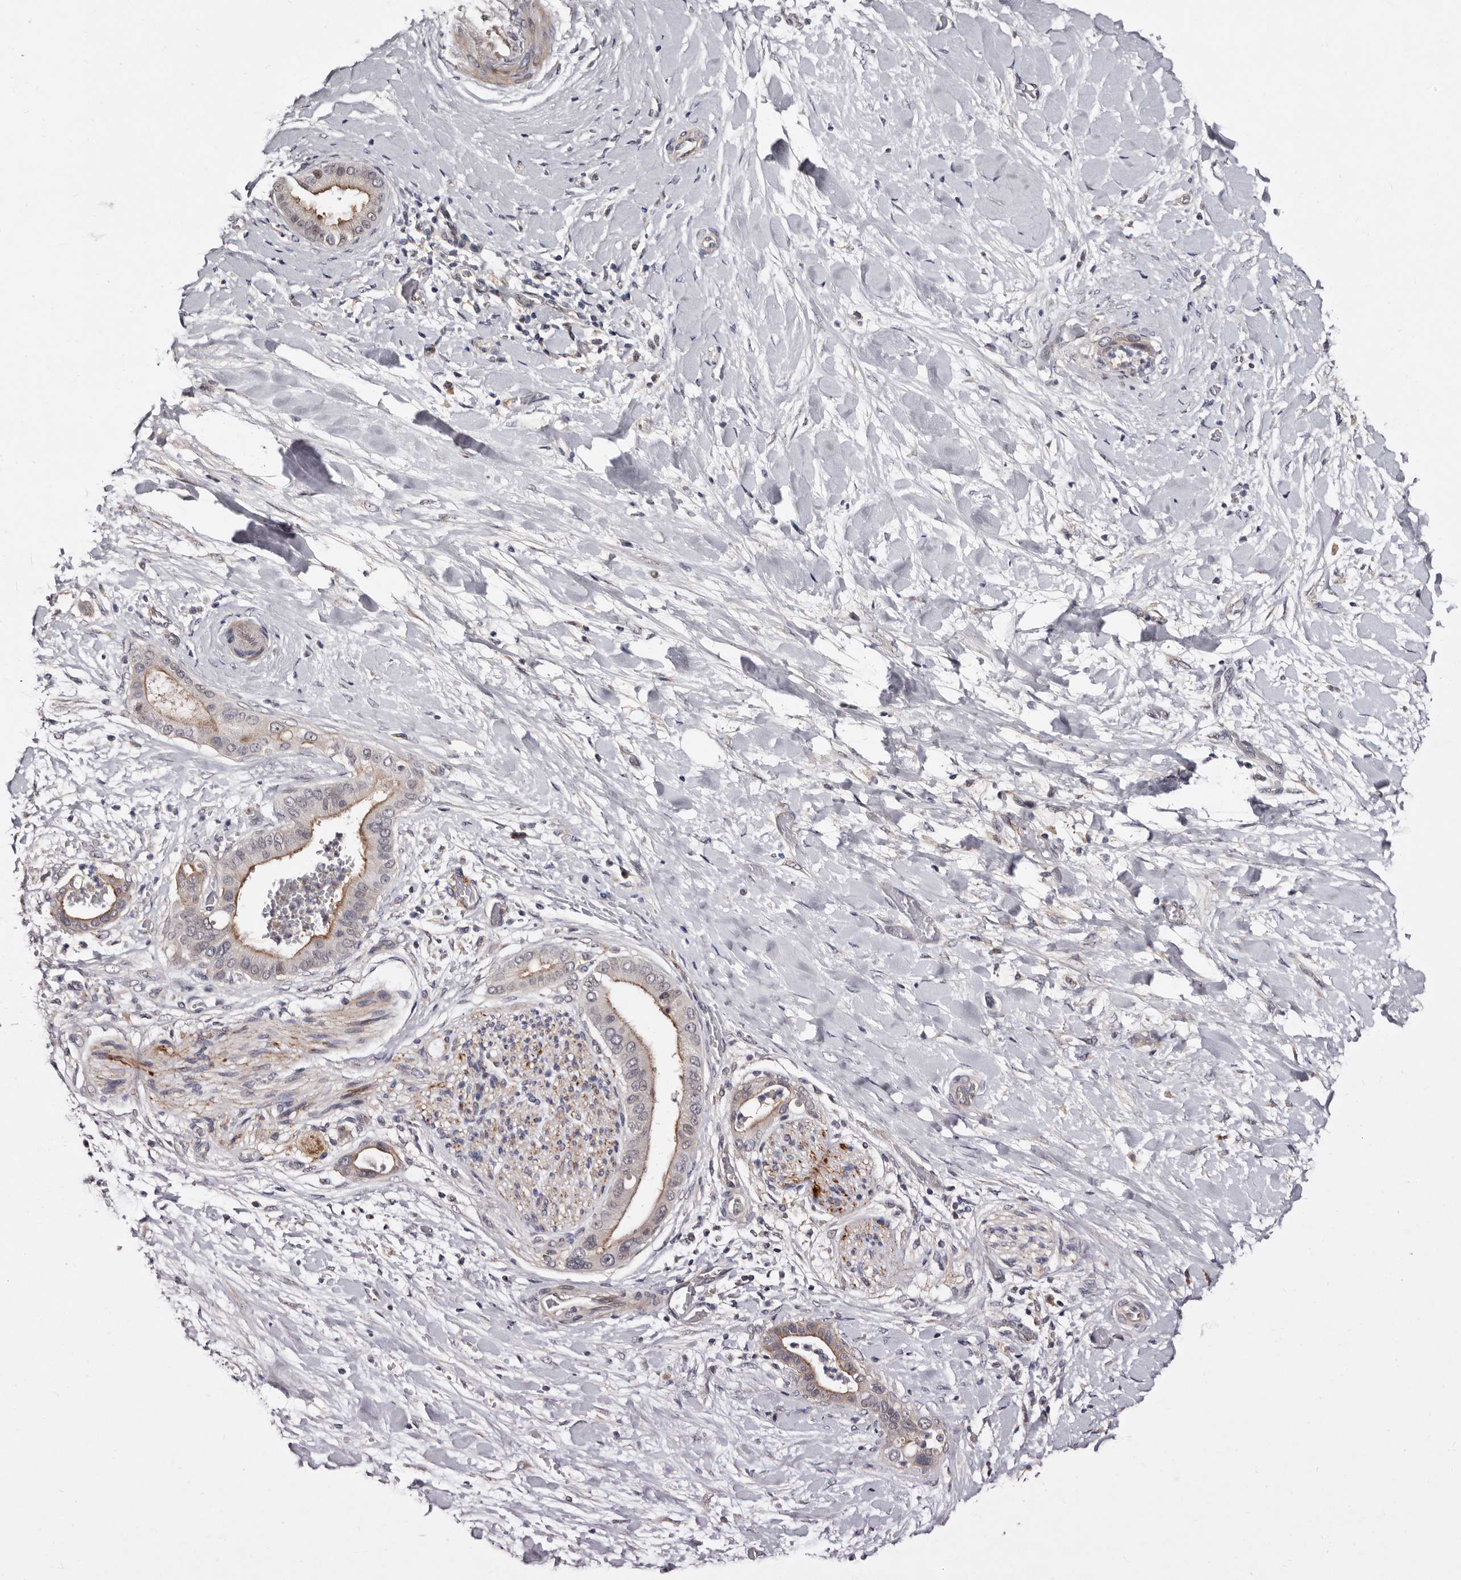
{"staining": {"intensity": "moderate", "quantity": "<25%", "location": "cytoplasmic/membranous"}, "tissue": "liver cancer", "cell_type": "Tumor cells", "image_type": "cancer", "snomed": [{"axis": "morphology", "description": "Cholangiocarcinoma"}, {"axis": "topography", "description": "Liver"}], "caption": "The immunohistochemical stain highlights moderate cytoplasmic/membranous positivity in tumor cells of liver cholangiocarcinoma tissue.", "gene": "LANCL2", "patient": {"sex": "female", "age": 54}}